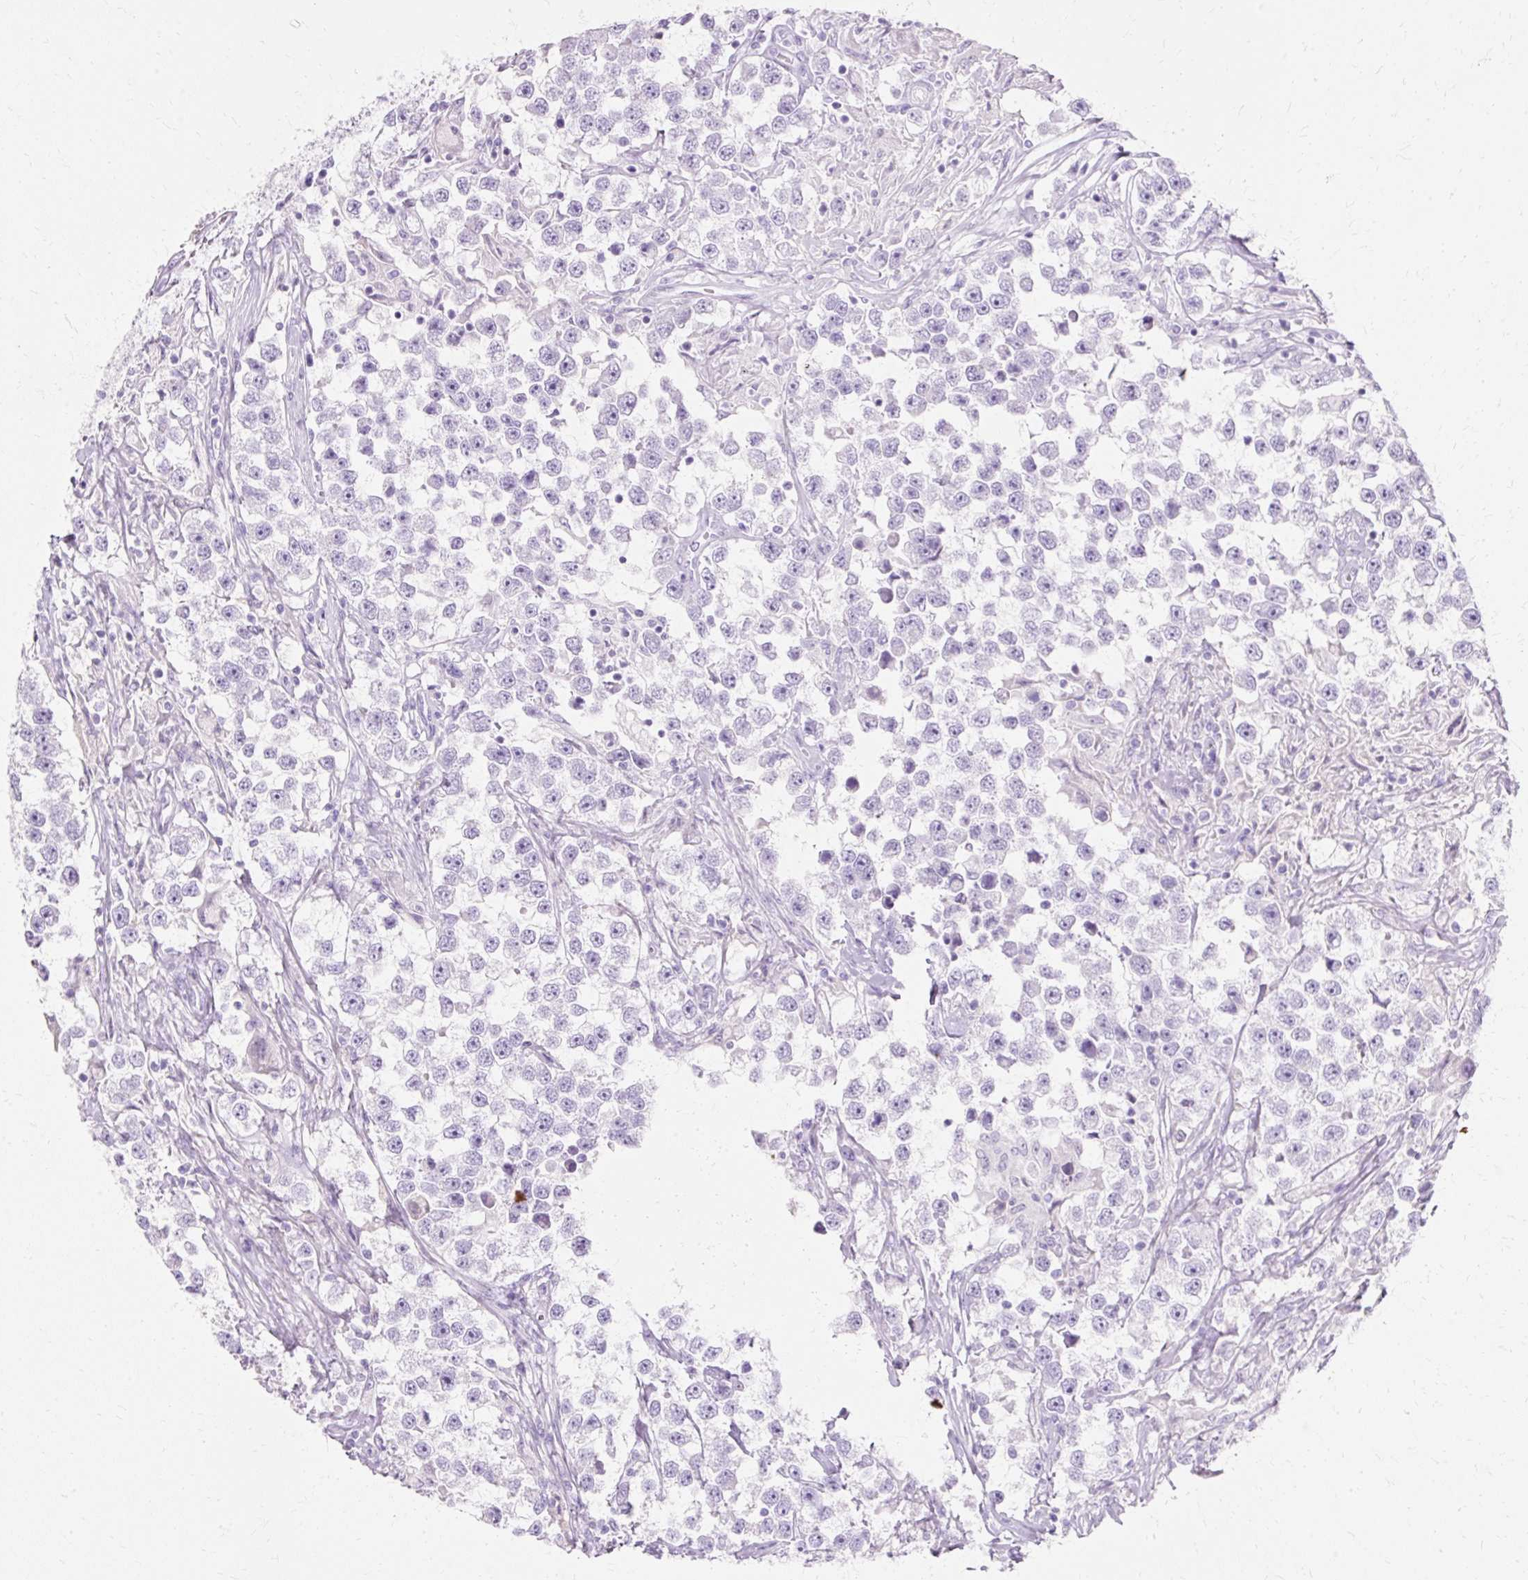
{"staining": {"intensity": "negative", "quantity": "none", "location": "none"}, "tissue": "testis cancer", "cell_type": "Tumor cells", "image_type": "cancer", "snomed": [{"axis": "morphology", "description": "Seminoma, NOS"}, {"axis": "topography", "description": "Testis"}], "caption": "Immunohistochemistry (IHC) image of neoplastic tissue: human testis seminoma stained with DAB exhibits no significant protein expression in tumor cells.", "gene": "DEFA1", "patient": {"sex": "male", "age": 46}}